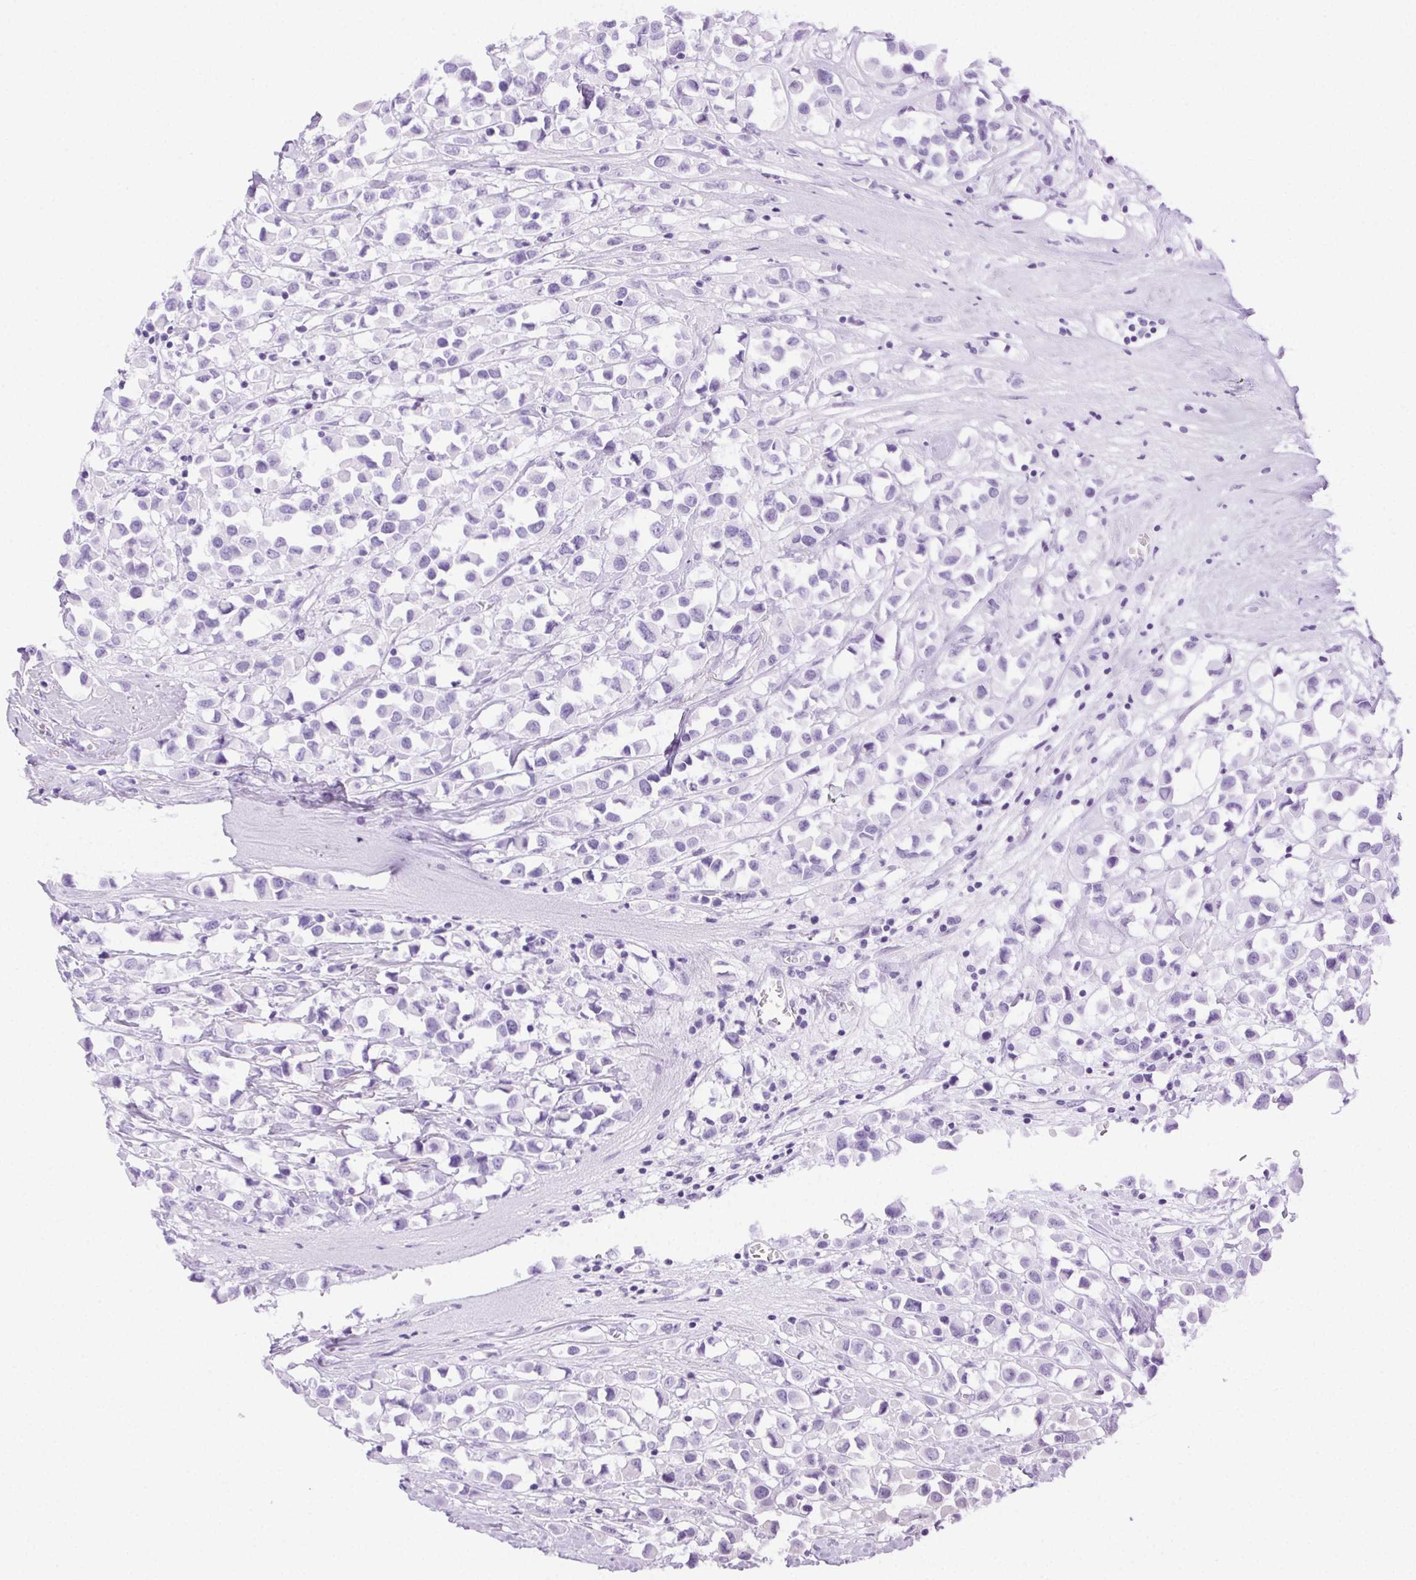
{"staining": {"intensity": "negative", "quantity": "none", "location": "none"}, "tissue": "breast cancer", "cell_type": "Tumor cells", "image_type": "cancer", "snomed": [{"axis": "morphology", "description": "Duct carcinoma"}, {"axis": "topography", "description": "Breast"}], "caption": "The micrograph displays no staining of tumor cells in breast infiltrating ductal carcinoma.", "gene": "CLDN10", "patient": {"sex": "female", "age": 61}}